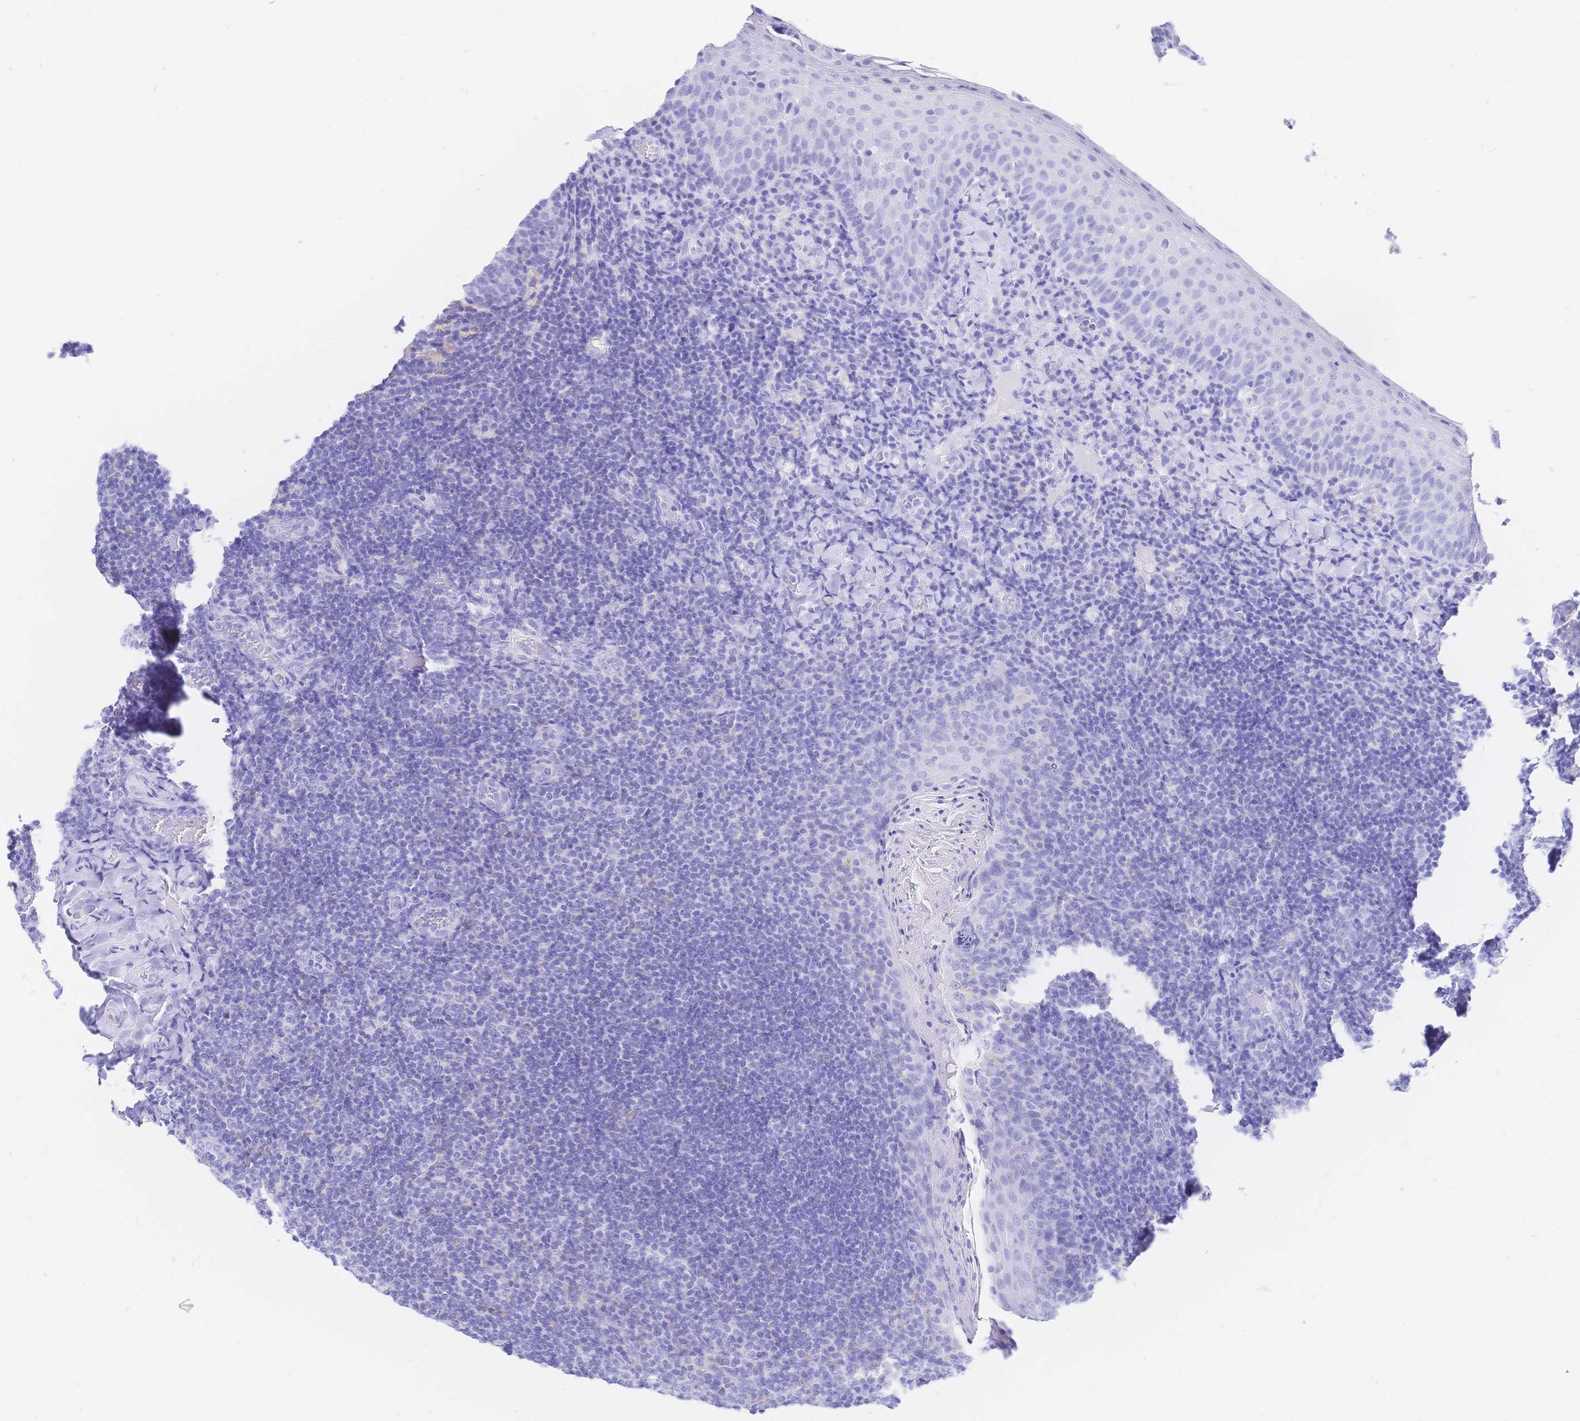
{"staining": {"intensity": "negative", "quantity": "none", "location": "none"}, "tissue": "tonsil", "cell_type": "Germinal center cells", "image_type": "normal", "snomed": [{"axis": "morphology", "description": "Normal tissue, NOS"}, {"axis": "topography", "description": "Tonsil"}], "caption": "DAB (3,3'-diaminobenzidine) immunohistochemical staining of unremarkable human tonsil shows no significant staining in germinal center cells. The staining was performed using DAB (3,3'-diaminobenzidine) to visualize the protein expression in brown, while the nuclei were stained in blue with hematoxylin (Magnification: 20x).", "gene": "UMOD", "patient": {"sex": "female", "age": 10}}